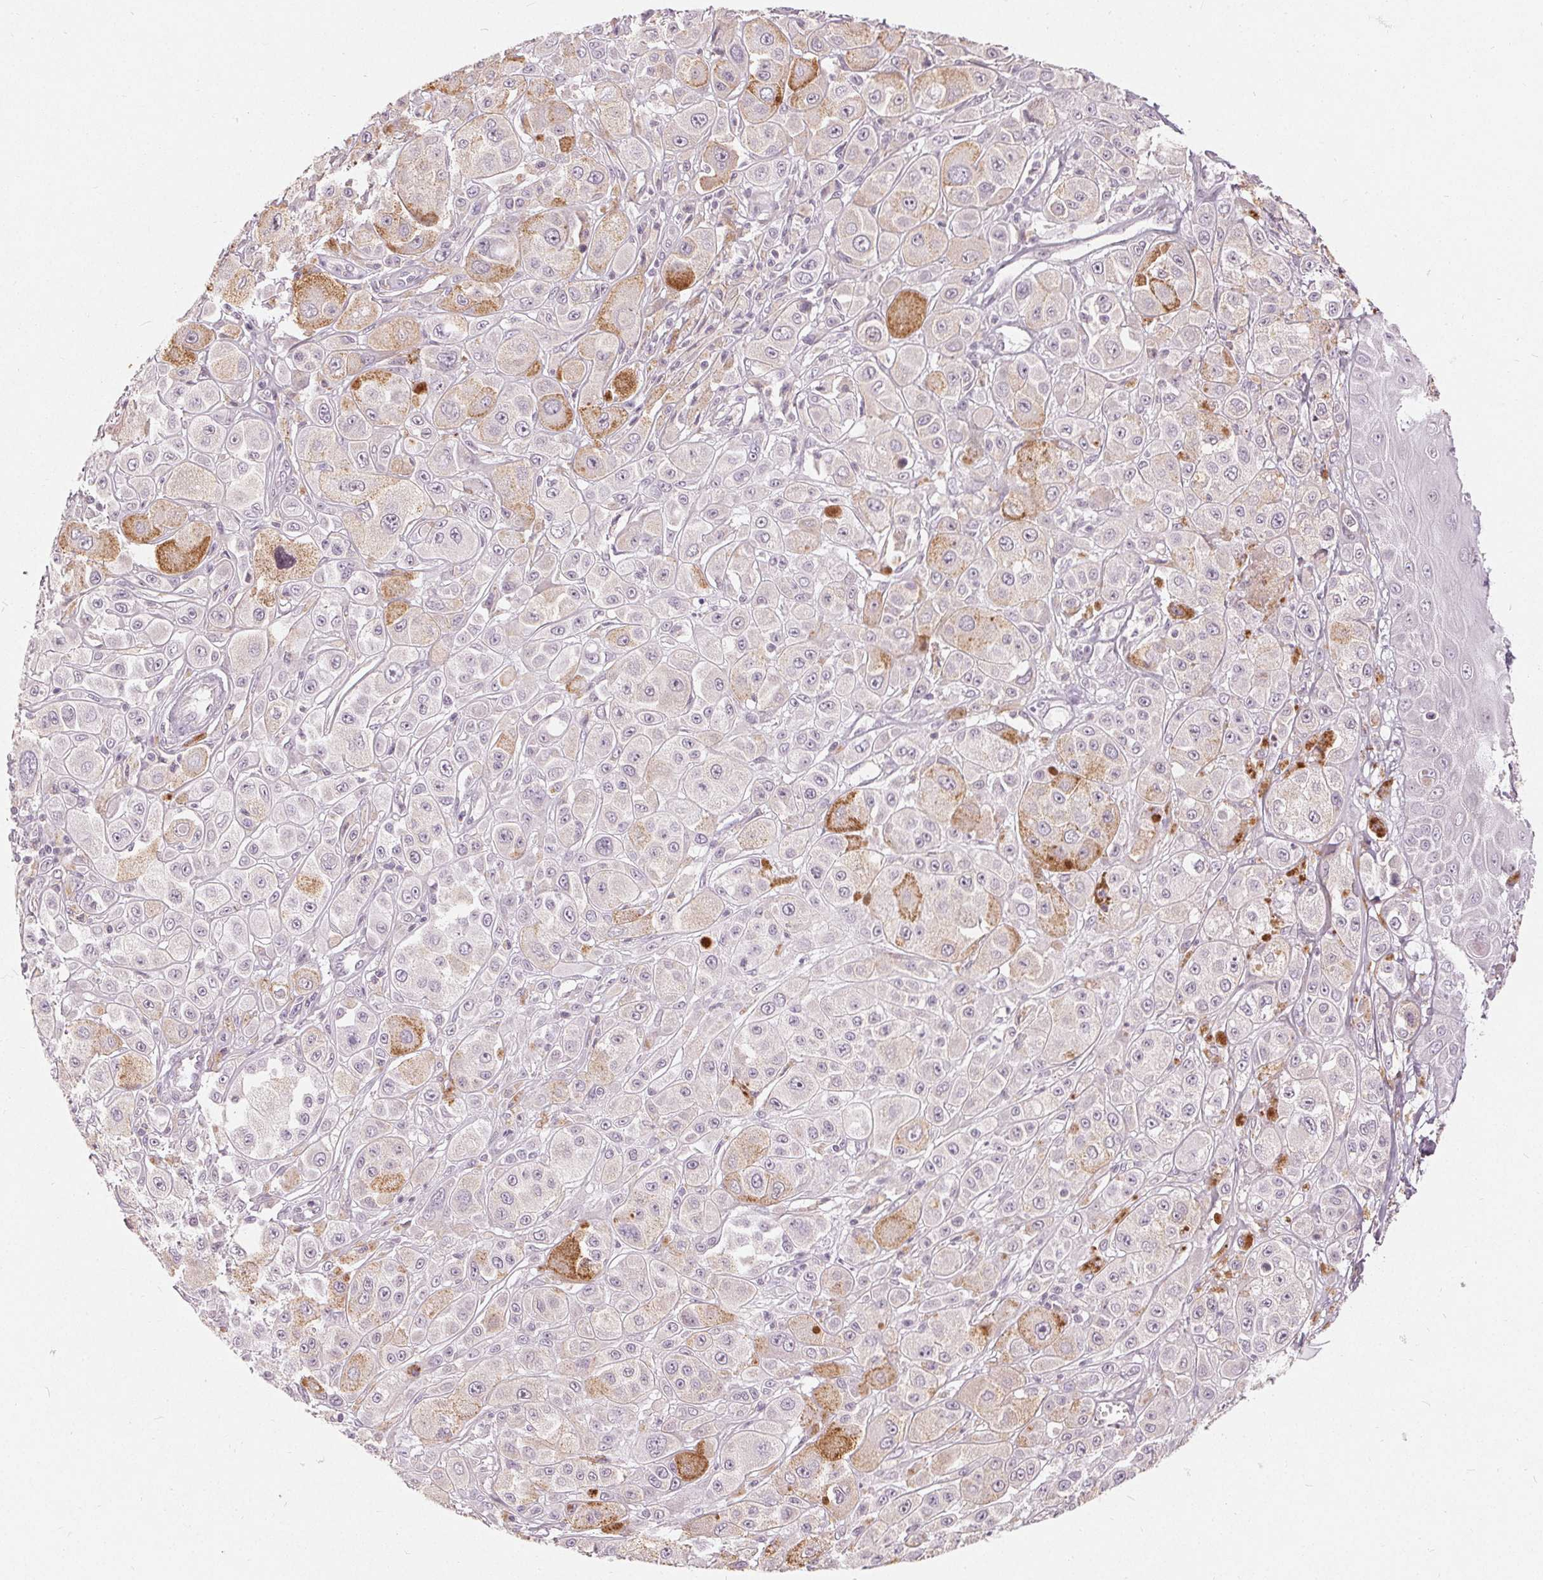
{"staining": {"intensity": "negative", "quantity": "none", "location": "none"}, "tissue": "melanoma", "cell_type": "Tumor cells", "image_type": "cancer", "snomed": [{"axis": "morphology", "description": "Malignant melanoma, NOS"}, {"axis": "topography", "description": "Skin"}], "caption": "High magnification brightfield microscopy of malignant melanoma stained with DAB (3,3'-diaminobenzidine) (brown) and counterstained with hematoxylin (blue): tumor cells show no significant staining.", "gene": "TRIM60", "patient": {"sex": "male", "age": 67}}